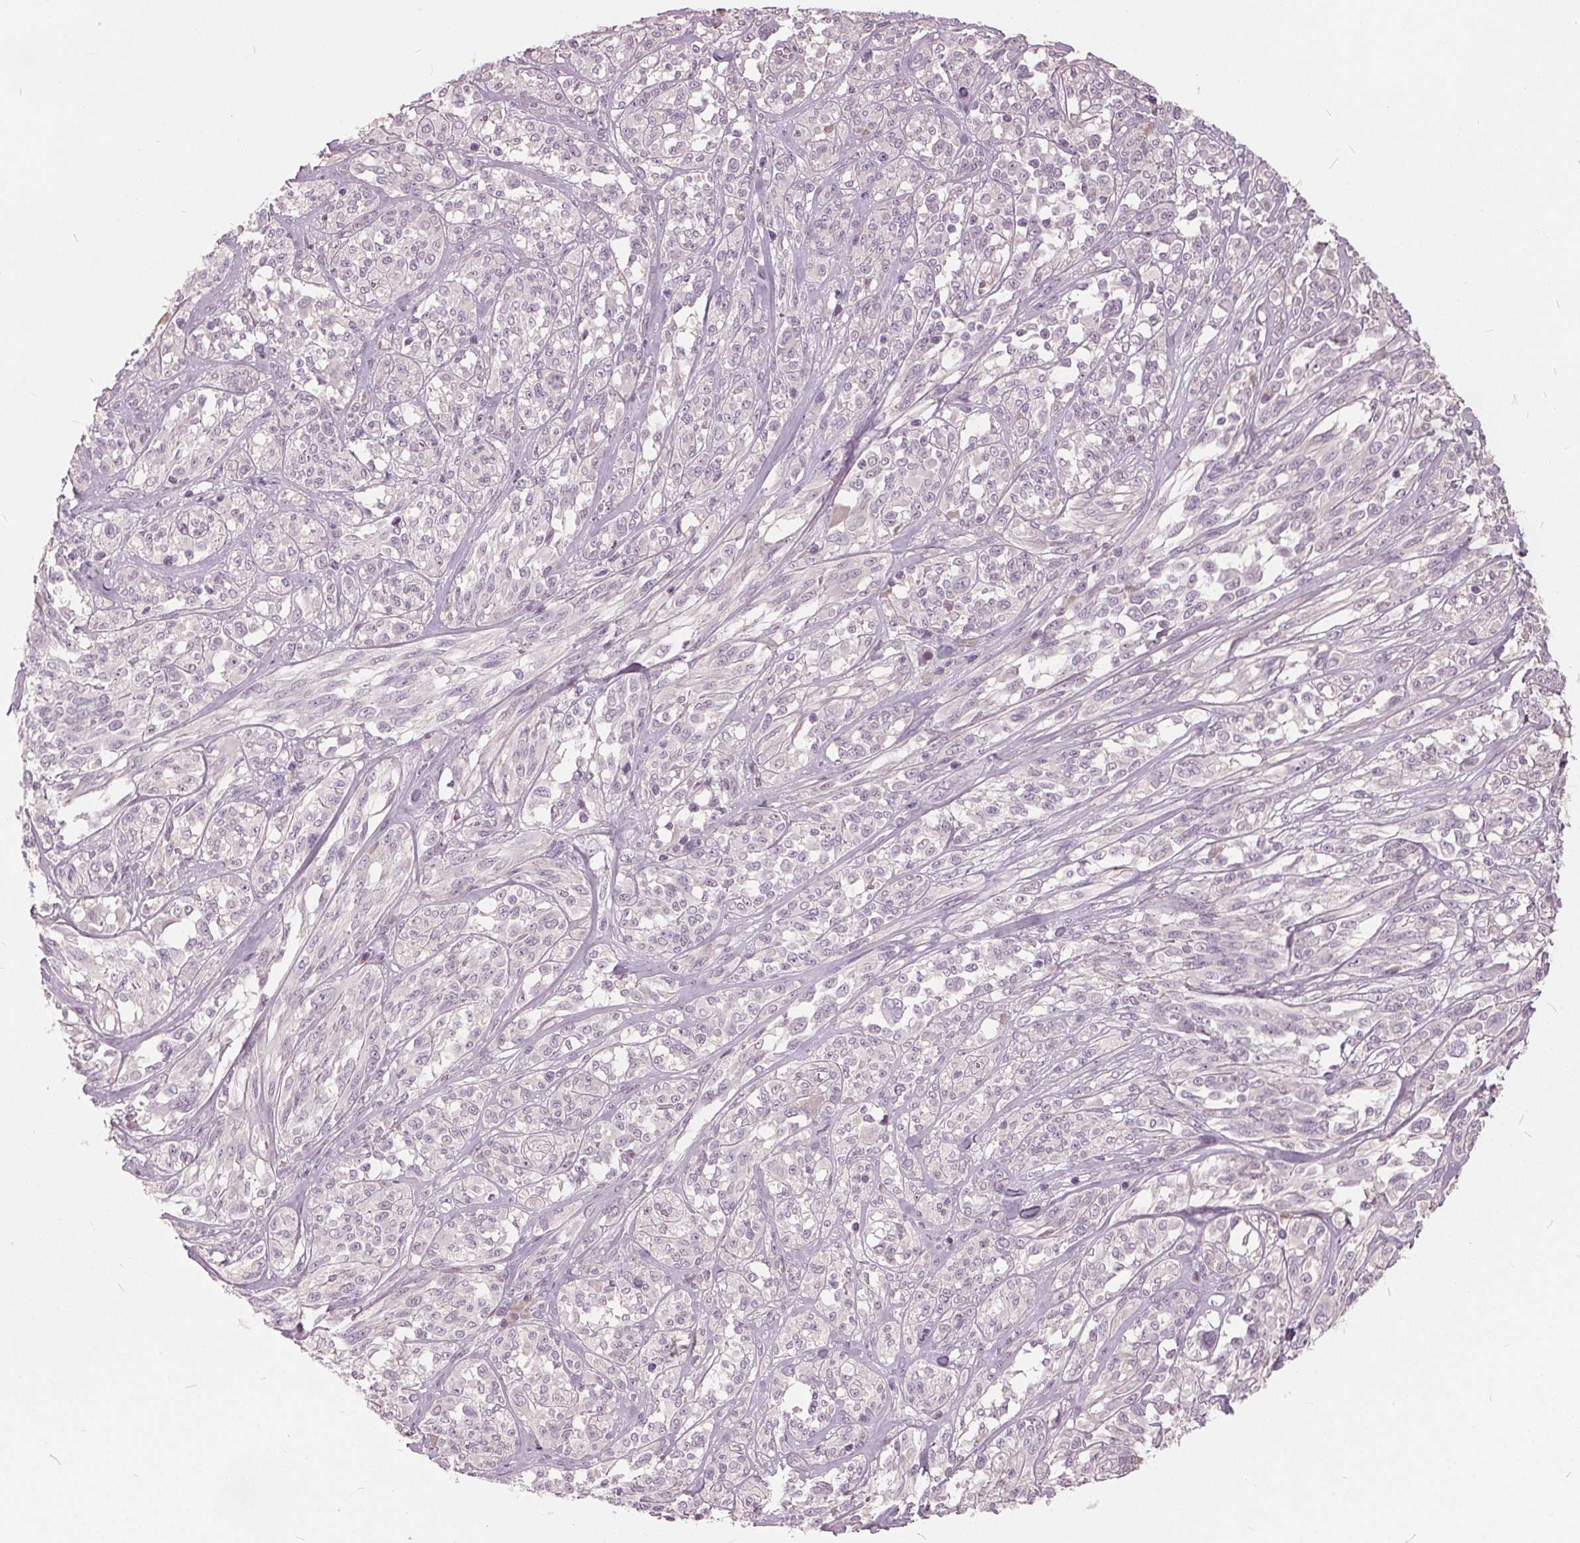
{"staining": {"intensity": "negative", "quantity": "none", "location": "none"}, "tissue": "melanoma", "cell_type": "Tumor cells", "image_type": "cancer", "snomed": [{"axis": "morphology", "description": "Malignant melanoma, NOS"}, {"axis": "topography", "description": "Skin"}], "caption": "Image shows no protein expression in tumor cells of melanoma tissue.", "gene": "KLK13", "patient": {"sex": "female", "age": 91}}